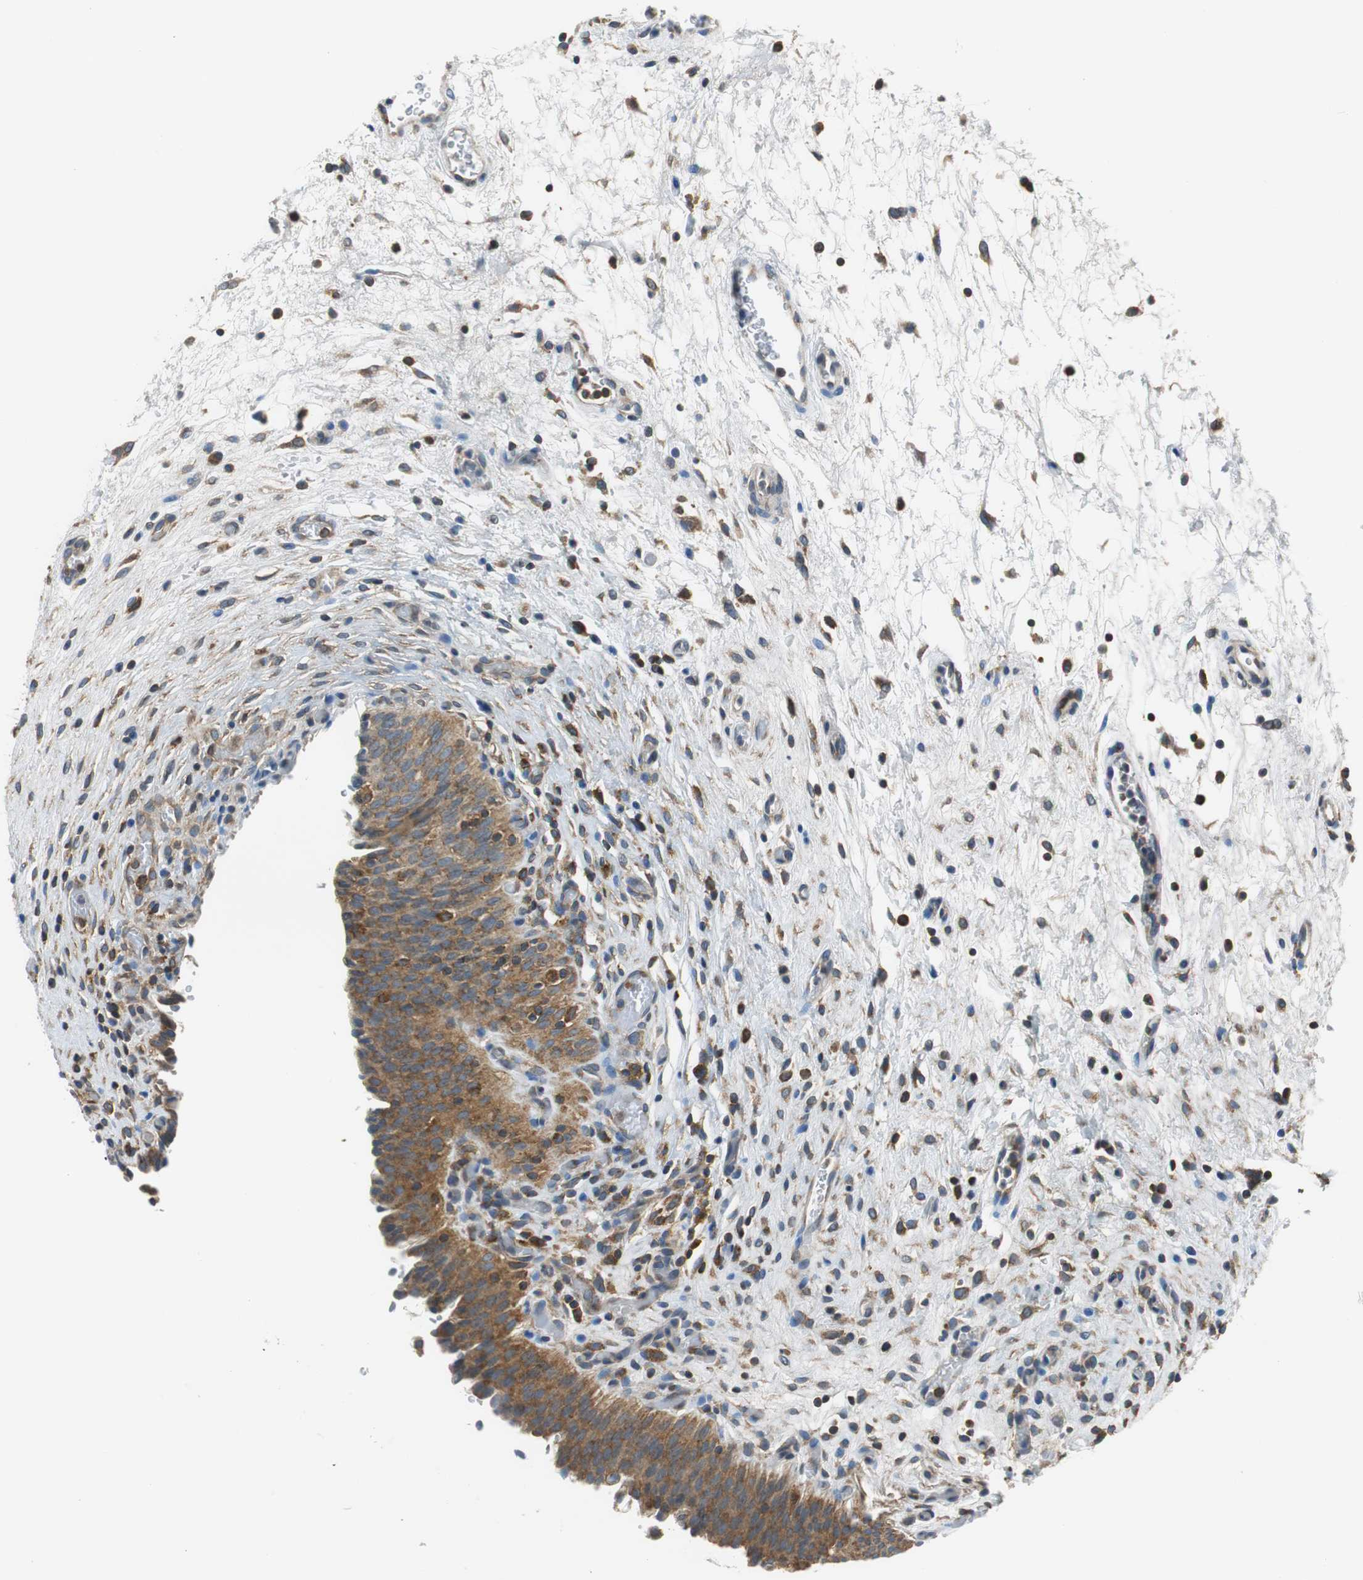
{"staining": {"intensity": "moderate", "quantity": ">75%", "location": "cytoplasmic/membranous"}, "tissue": "urinary bladder", "cell_type": "Urothelial cells", "image_type": "normal", "snomed": [{"axis": "morphology", "description": "Normal tissue, NOS"}, {"axis": "topography", "description": "Urinary bladder"}], "caption": "A brown stain shows moderate cytoplasmic/membranous expression of a protein in urothelial cells of unremarkable urinary bladder. (DAB = brown stain, brightfield microscopy at high magnification).", "gene": "CNOT3", "patient": {"sex": "male", "age": 51}}